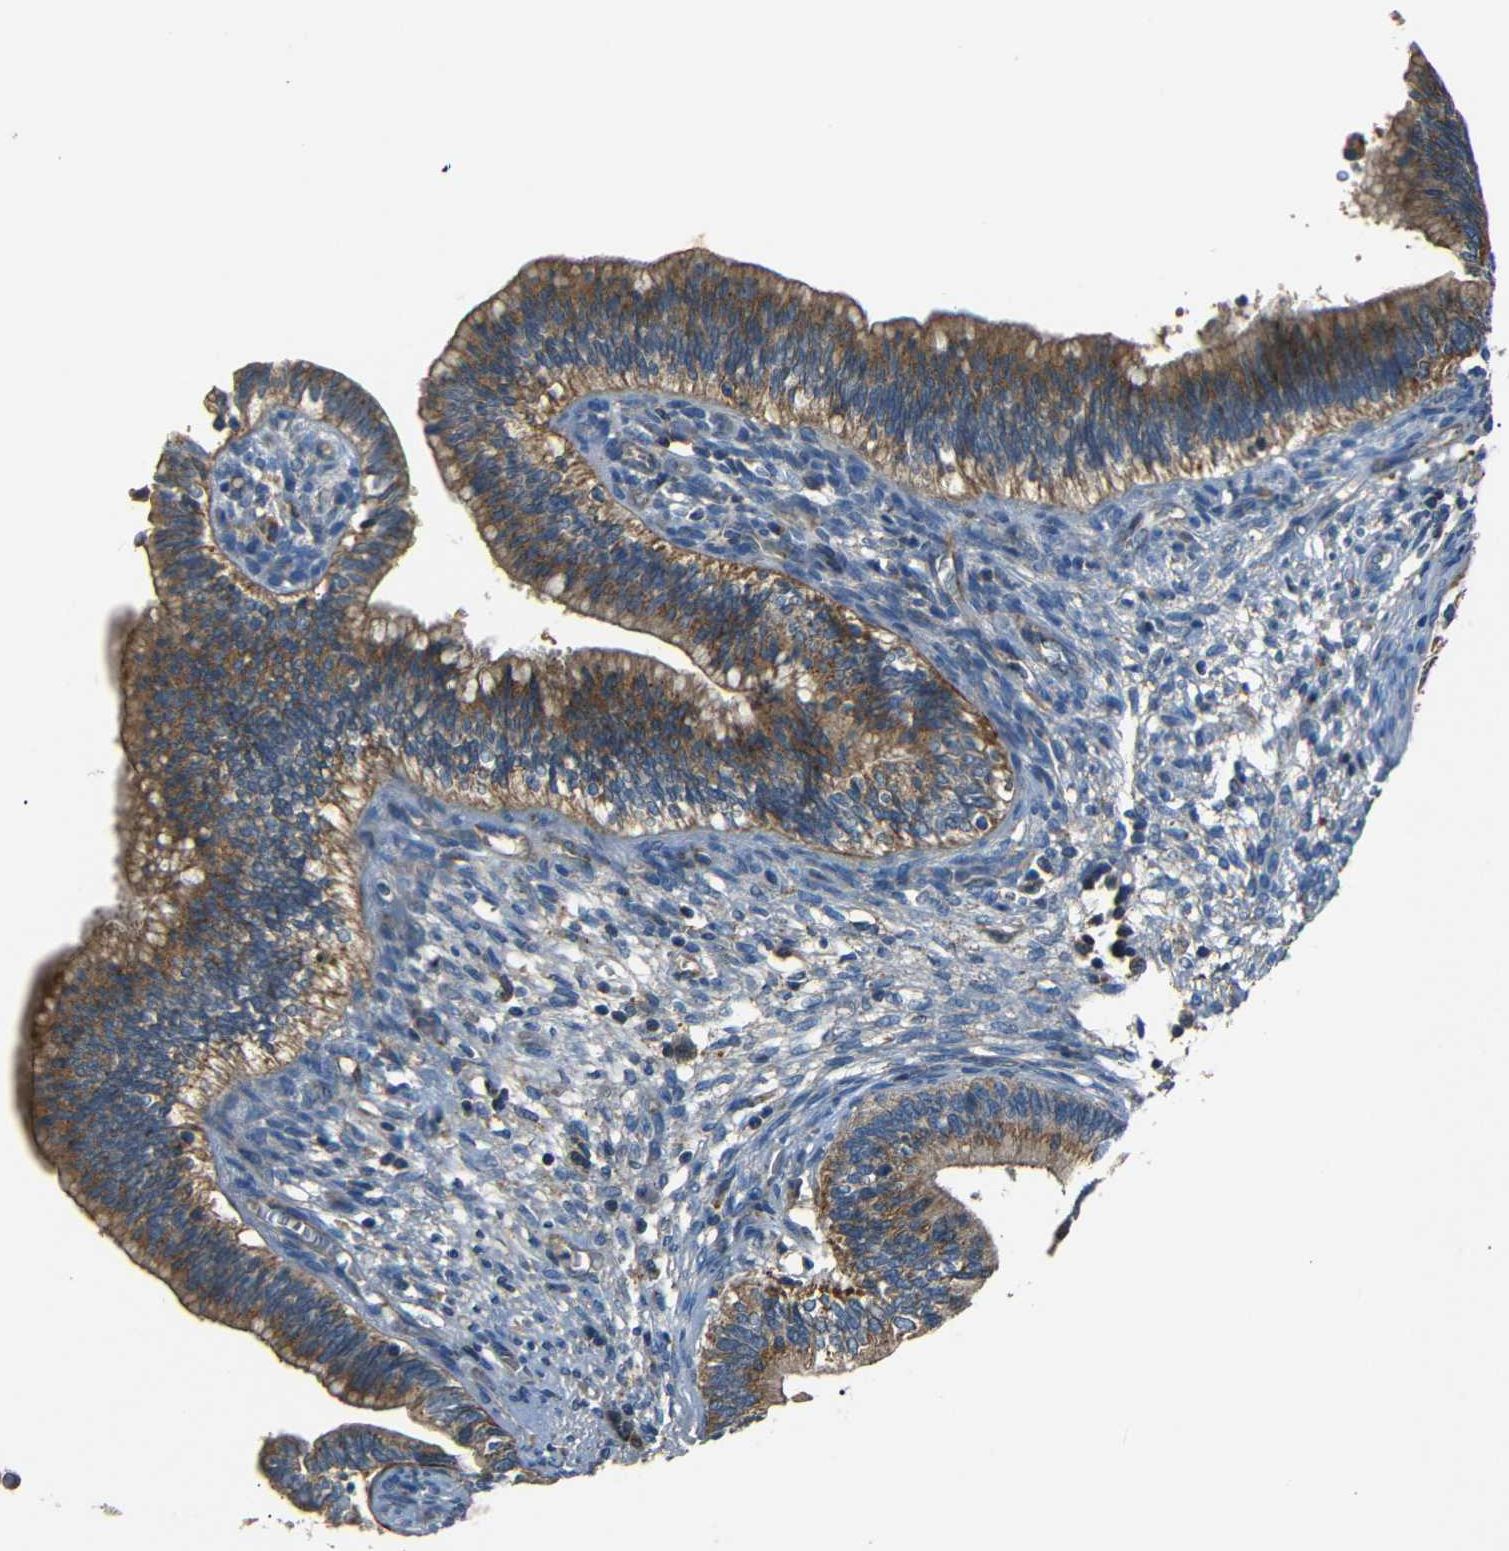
{"staining": {"intensity": "moderate", "quantity": ">75%", "location": "cytoplasmic/membranous"}, "tissue": "cervical cancer", "cell_type": "Tumor cells", "image_type": "cancer", "snomed": [{"axis": "morphology", "description": "Adenocarcinoma, NOS"}, {"axis": "topography", "description": "Cervix"}], "caption": "The micrograph exhibits a brown stain indicating the presence of a protein in the cytoplasmic/membranous of tumor cells in cervical adenocarcinoma. (DAB (3,3'-diaminobenzidine) IHC with brightfield microscopy, high magnification).", "gene": "NETO2", "patient": {"sex": "female", "age": 44}}